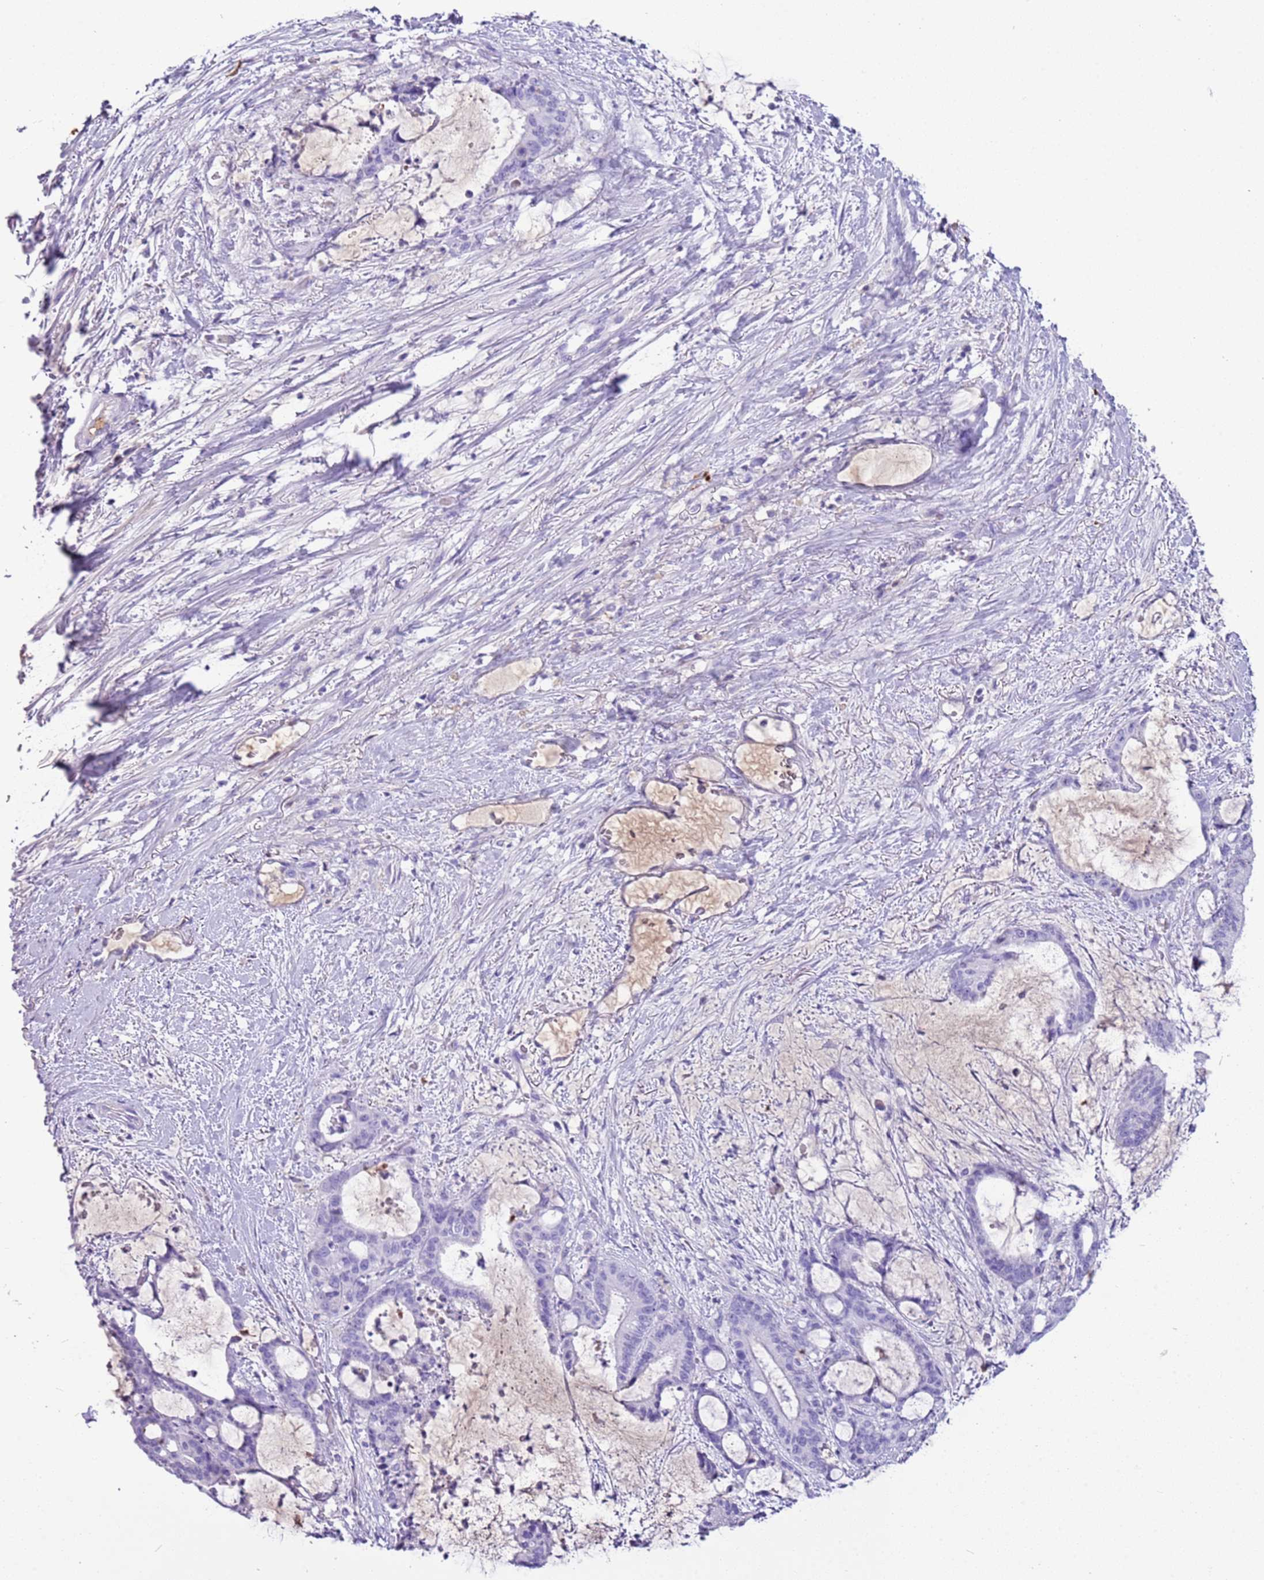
{"staining": {"intensity": "negative", "quantity": "none", "location": "none"}, "tissue": "liver cancer", "cell_type": "Tumor cells", "image_type": "cancer", "snomed": [{"axis": "morphology", "description": "Normal tissue, NOS"}, {"axis": "morphology", "description": "Cholangiocarcinoma"}, {"axis": "topography", "description": "Liver"}, {"axis": "topography", "description": "Peripheral nerve tissue"}], "caption": "Immunohistochemistry (IHC) photomicrograph of neoplastic tissue: liver cancer (cholangiocarcinoma) stained with DAB (3,3'-diaminobenzidine) shows no significant protein expression in tumor cells.", "gene": "IGKV3D-11", "patient": {"sex": "female", "age": 73}}